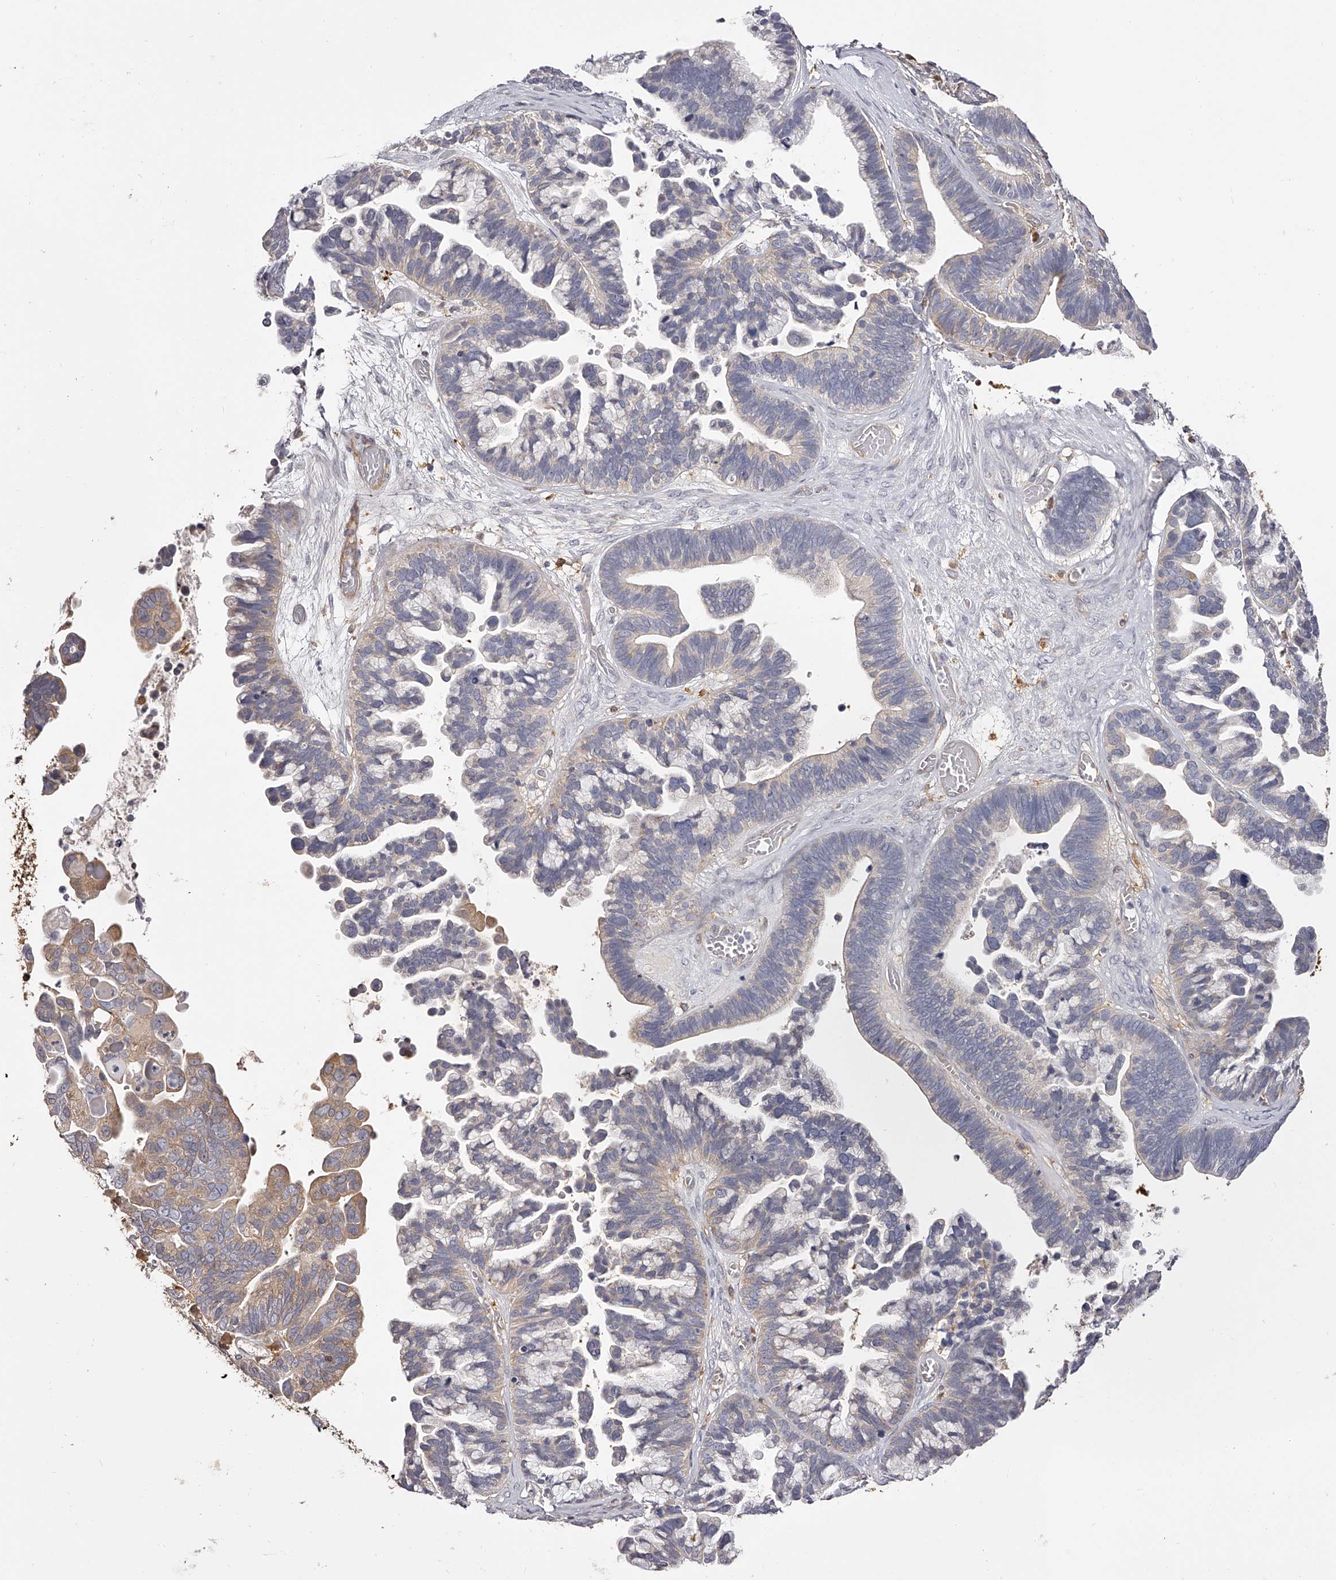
{"staining": {"intensity": "weak", "quantity": "<25%", "location": "cytoplasmic/membranous"}, "tissue": "ovarian cancer", "cell_type": "Tumor cells", "image_type": "cancer", "snomed": [{"axis": "morphology", "description": "Cystadenocarcinoma, serous, NOS"}, {"axis": "topography", "description": "Ovary"}], "caption": "The image reveals no significant staining in tumor cells of serous cystadenocarcinoma (ovarian).", "gene": "LAP3", "patient": {"sex": "female", "age": 56}}